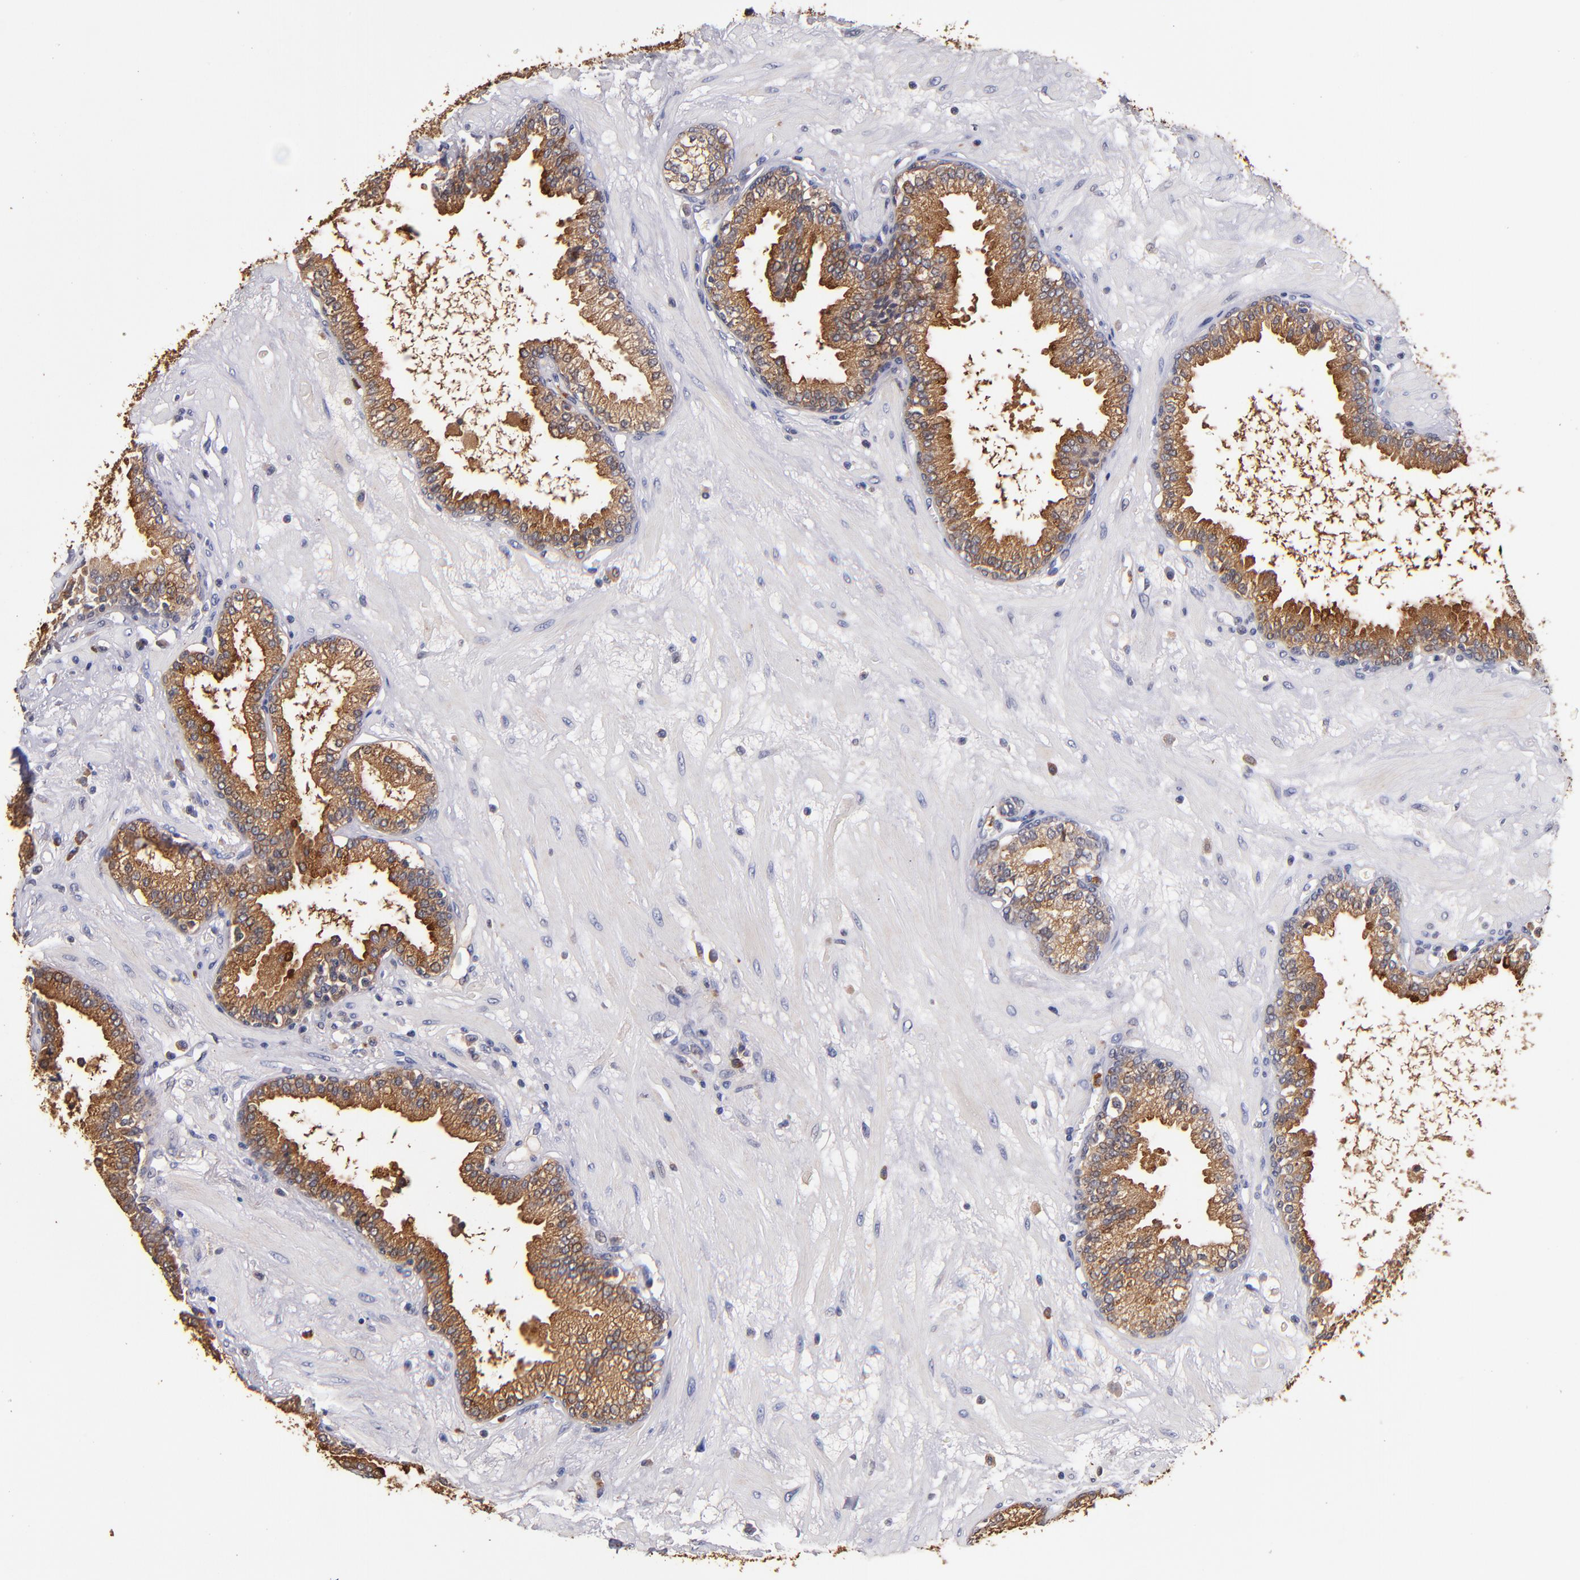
{"staining": {"intensity": "strong", "quantity": ">75%", "location": "cytoplasmic/membranous"}, "tissue": "prostate", "cell_type": "Glandular cells", "image_type": "normal", "snomed": [{"axis": "morphology", "description": "Normal tissue, NOS"}, {"axis": "topography", "description": "Prostate"}], "caption": "DAB (3,3'-diaminobenzidine) immunohistochemical staining of benign human prostate displays strong cytoplasmic/membranous protein staining in about >75% of glandular cells. (brown staining indicates protein expression, while blue staining denotes nuclei).", "gene": "TTLL12", "patient": {"sex": "male", "age": 64}}